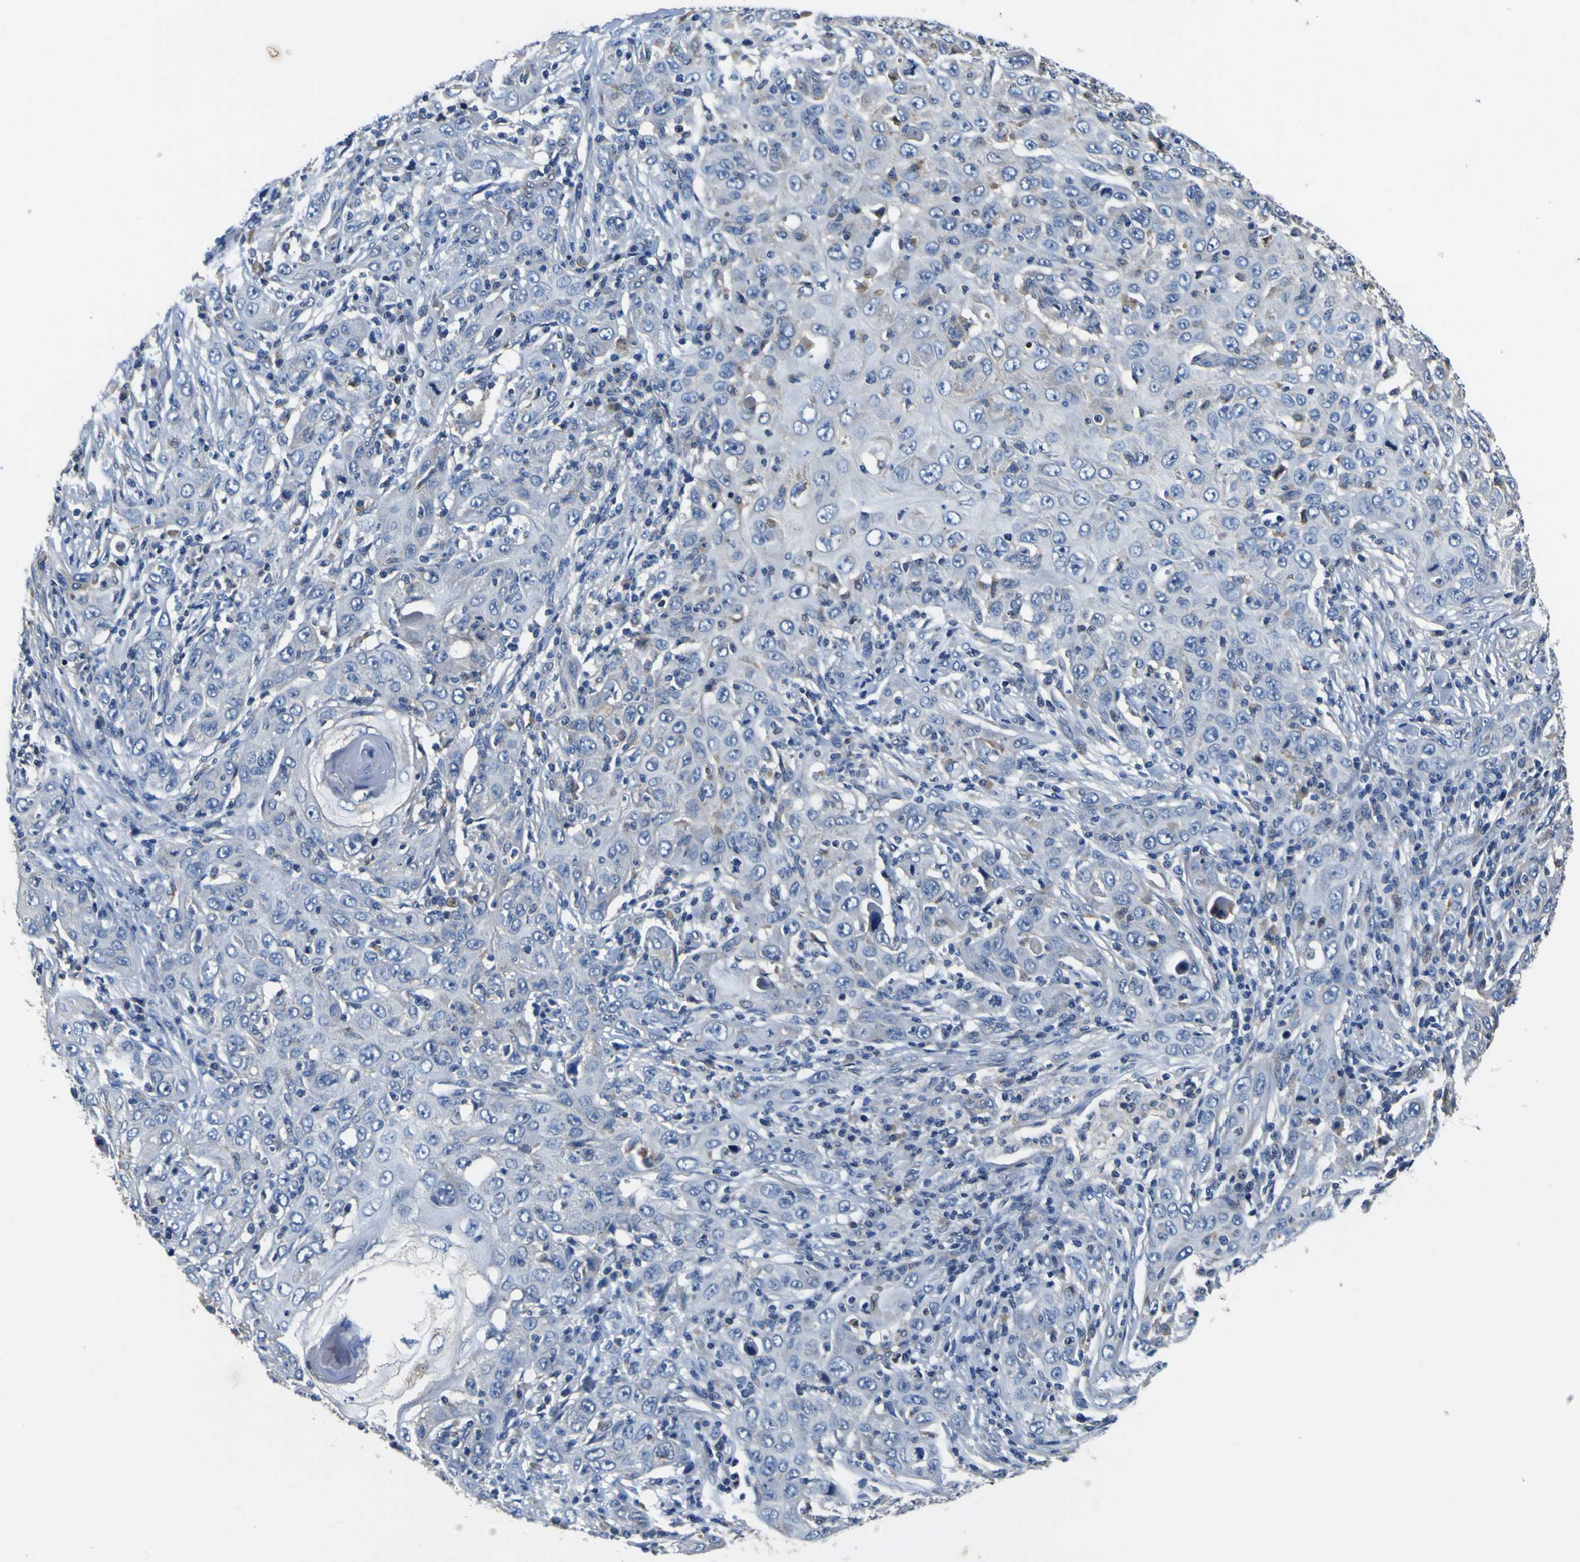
{"staining": {"intensity": "negative", "quantity": "none", "location": "none"}, "tissue": "skin cancer", "cell_type": "Tumor cells", "image_type": "cancer", "snomed": [{"axis": "morphology", "description": "Squamous cell carcinoma, NOS"}, {"axis": "topography", "description": "Skin"}], "caption": "IHC of skin squamous cell carcinoma reveals no positivity in tumor cells.", "gene": "EPHB4", "patient": {"sex": "female", "age": 88}}